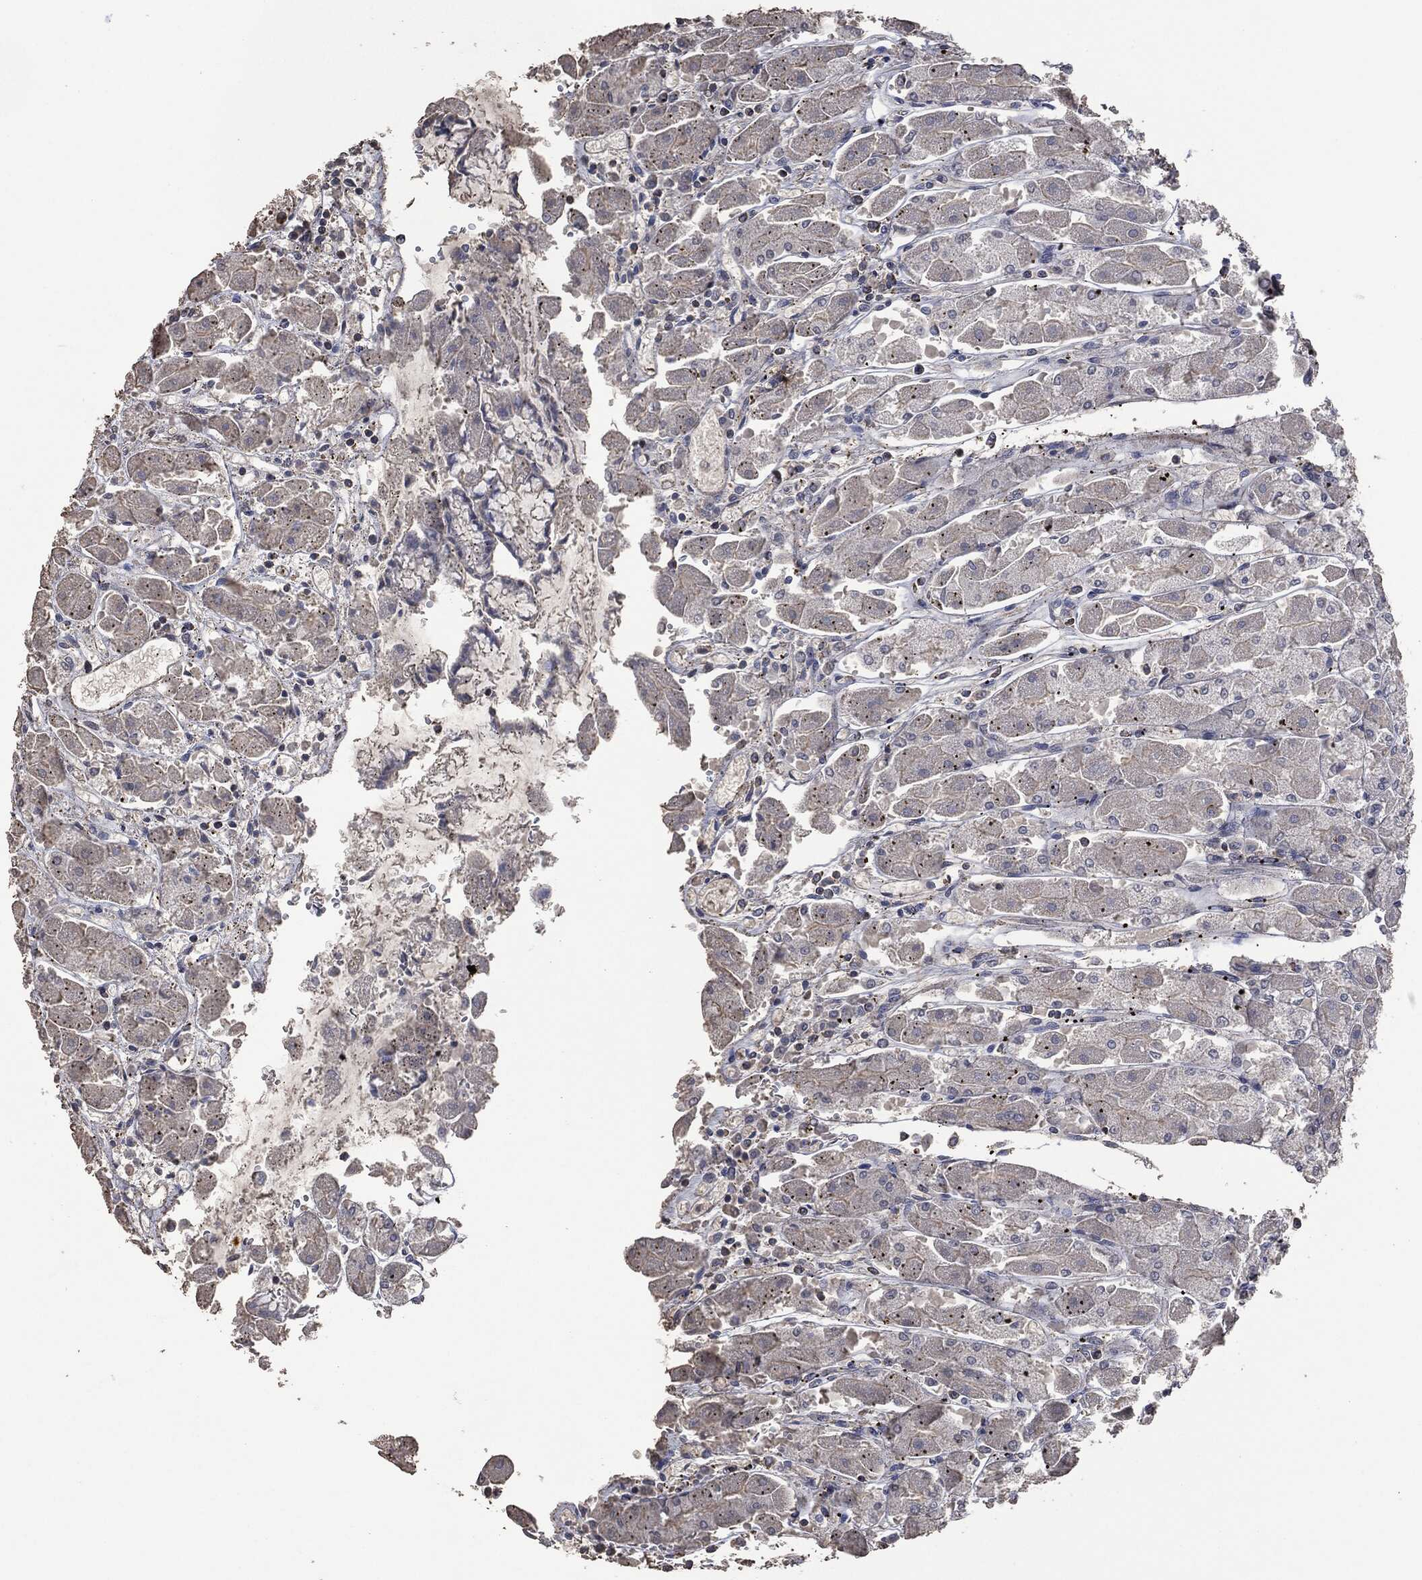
{"staining": {"intensity": "weak", "quantity": "<25%", "location": "cytoplasmic/membranous"}, "tissue": "stomach", "cell_type": "Glandular cells", "image_type": "normal", "snomed": [{"axis": "morphology", "description": "Normal tissue, NOS"}, {"axis": "topography", "description": "Stomach"}], "caption": "This image is of unremarkable stomach stained with immunohistochemistry (IHC) to label a protein in brown with the nuclei are counter-stained blue. There is no expression in glandular cells. Nuclei are stained in blue.", "gene": "MSLN", "patient": {"sex": "male", "age": 70}}